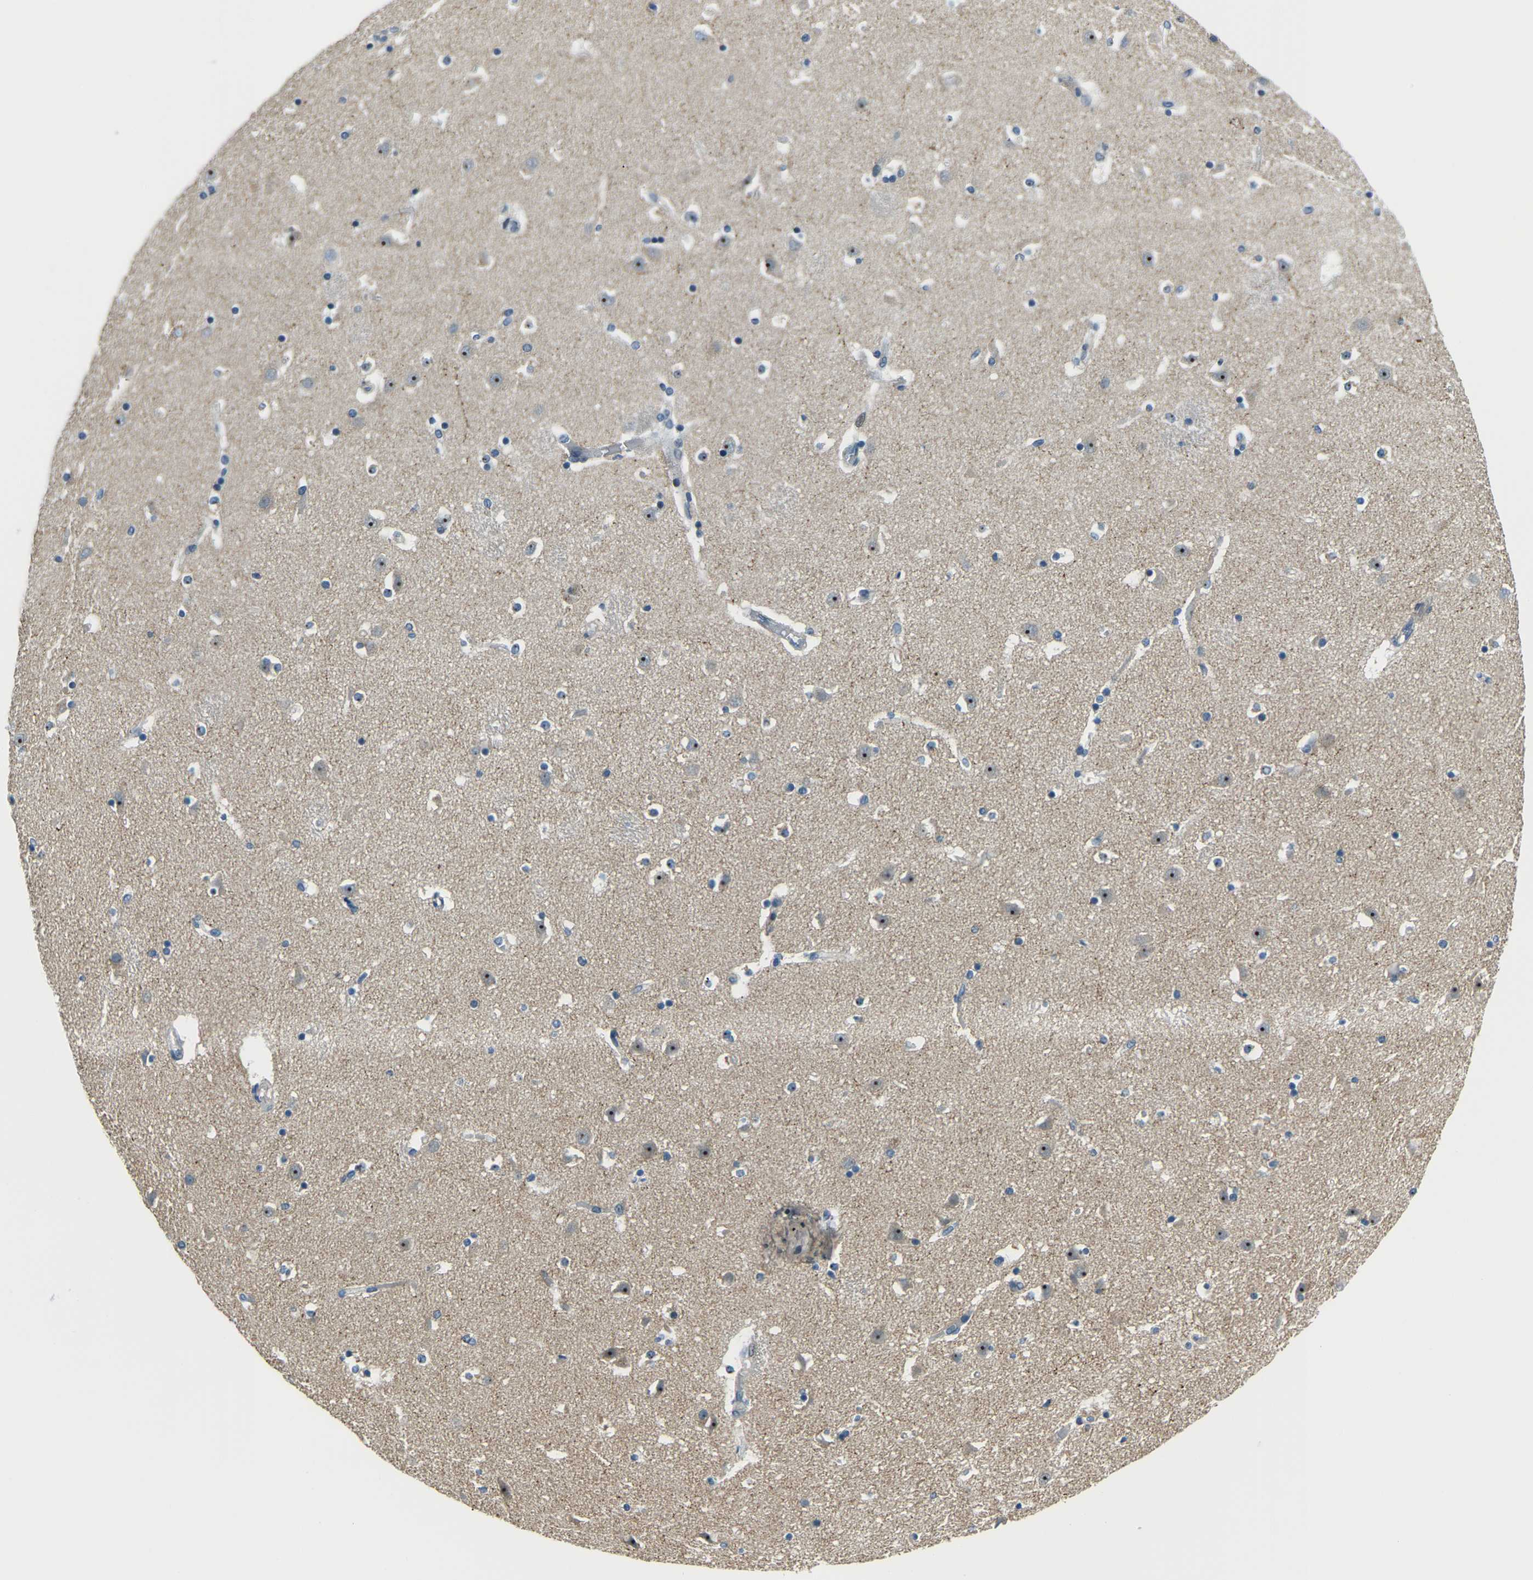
{"staining": {"intensity": "negative", "quantity": "none", "location": "none"}, "tissue": "caudate", "cell_type": "Glial cells", "image_type": "normal", "snomed": [{"axis": "morphology", "description": "Normal tissue, NOS"}, {"axis": "topography", "description": "Lateral ventricle wall"}], "caption": "A high-resolution photomicrograph shows immunohistochemistry staining of unremarkable caudate, which reveals no significant expression in glial cells.", "gene": "RRP1", "patient": {"sex": "male", "age": 45}}